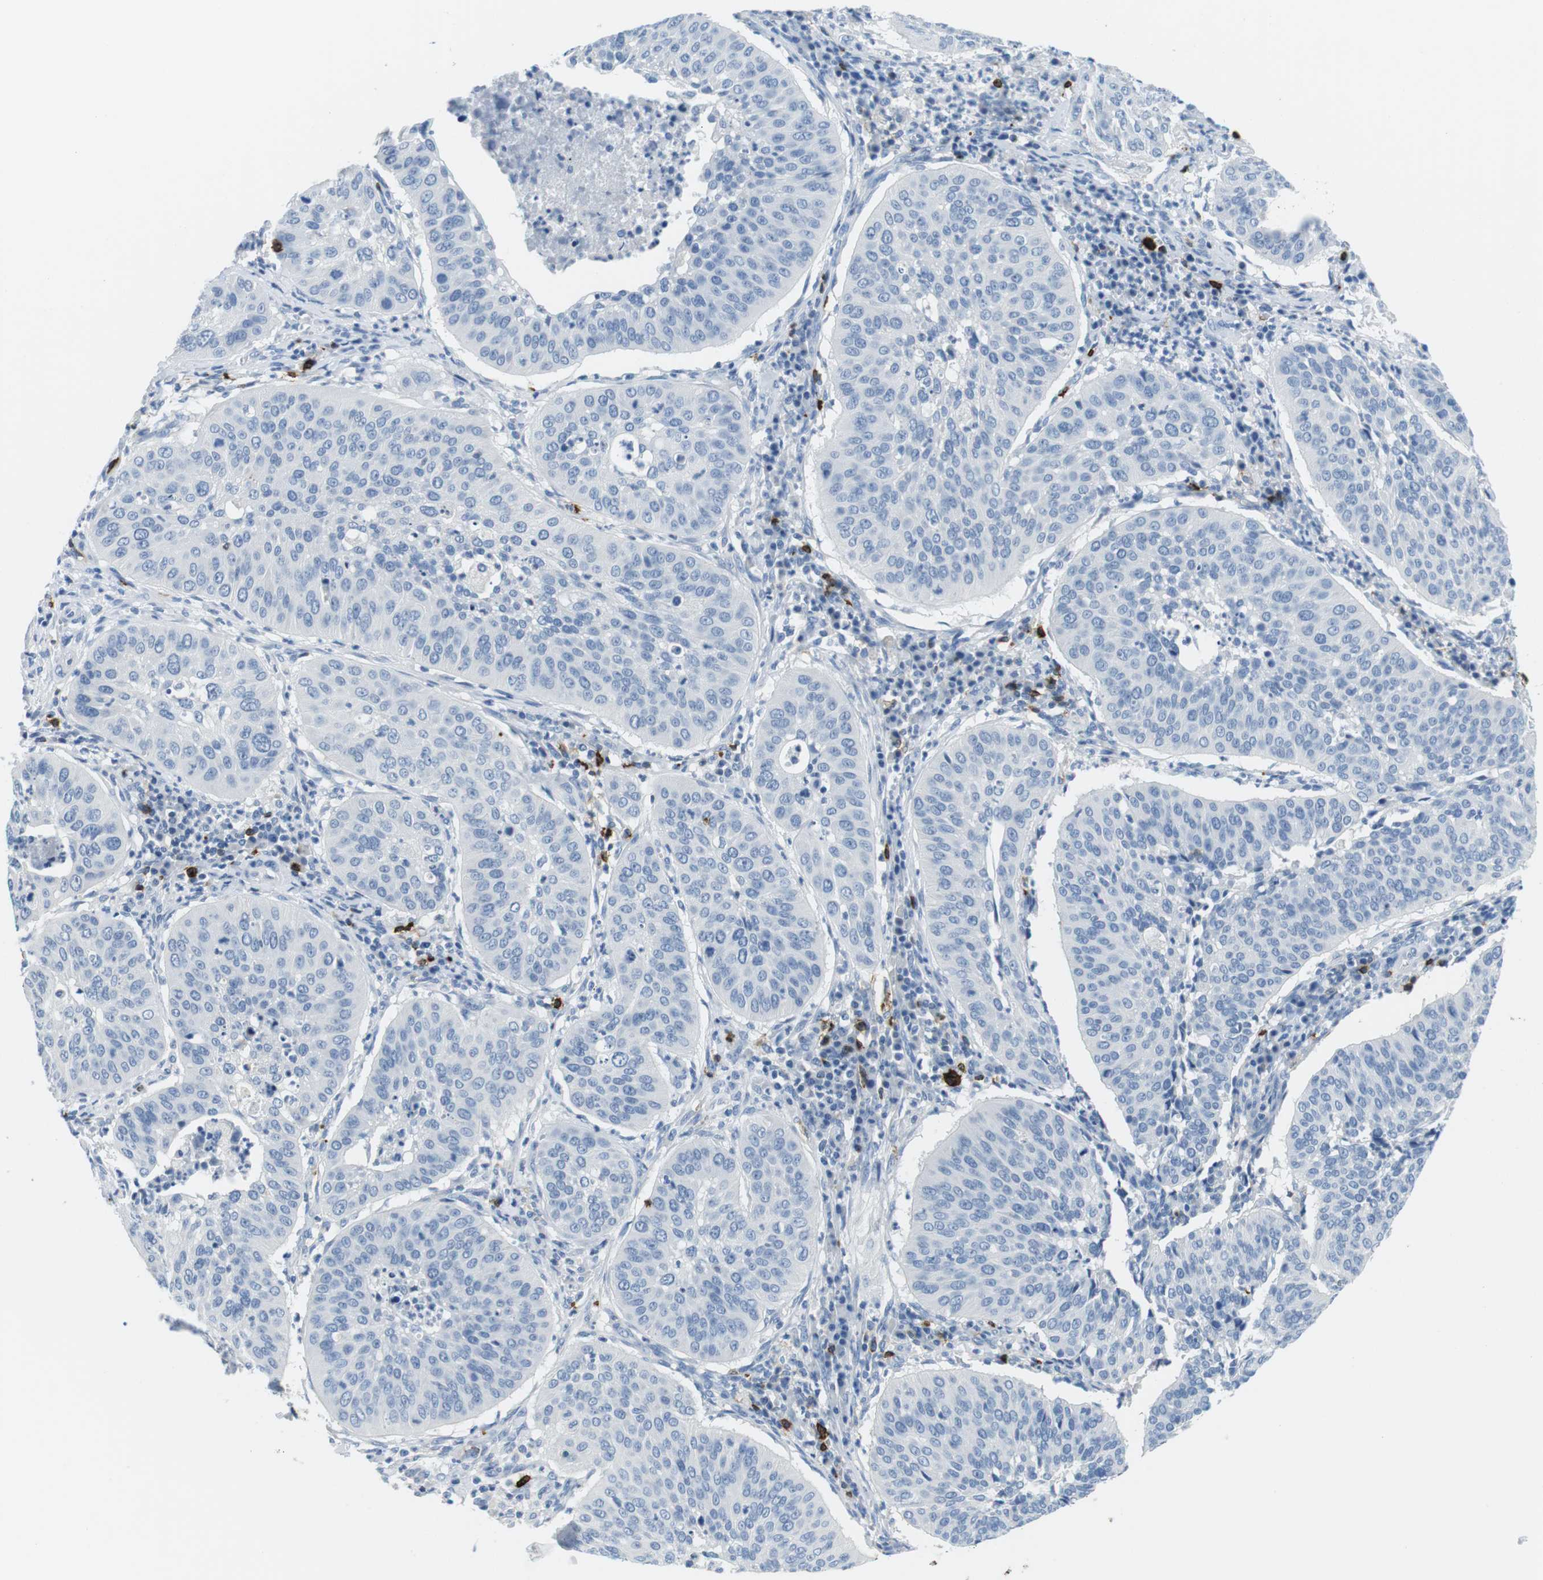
{"staining": {"intensity": "negative", "quantity": "none", "location": "none"}, "tissue": "cervical cancer", "cell_type": "Tumor cells", "image_type": "cancer", "snomed": [{"axis": "morphology", "description": "Normal tissue, NOS"}, {"axis": "morphology", "description": "Squamous cell carcinoma, NOS"}, {"axis": "topography", "description": "Cervix"}], "caption": "Immunohistochemical staining of human squamous cell carcinoma (cervical) reveals no significant staining in tumor cells.", "gene": "TNFRSF4", "patient": {"sex": "female", "age": 39}}